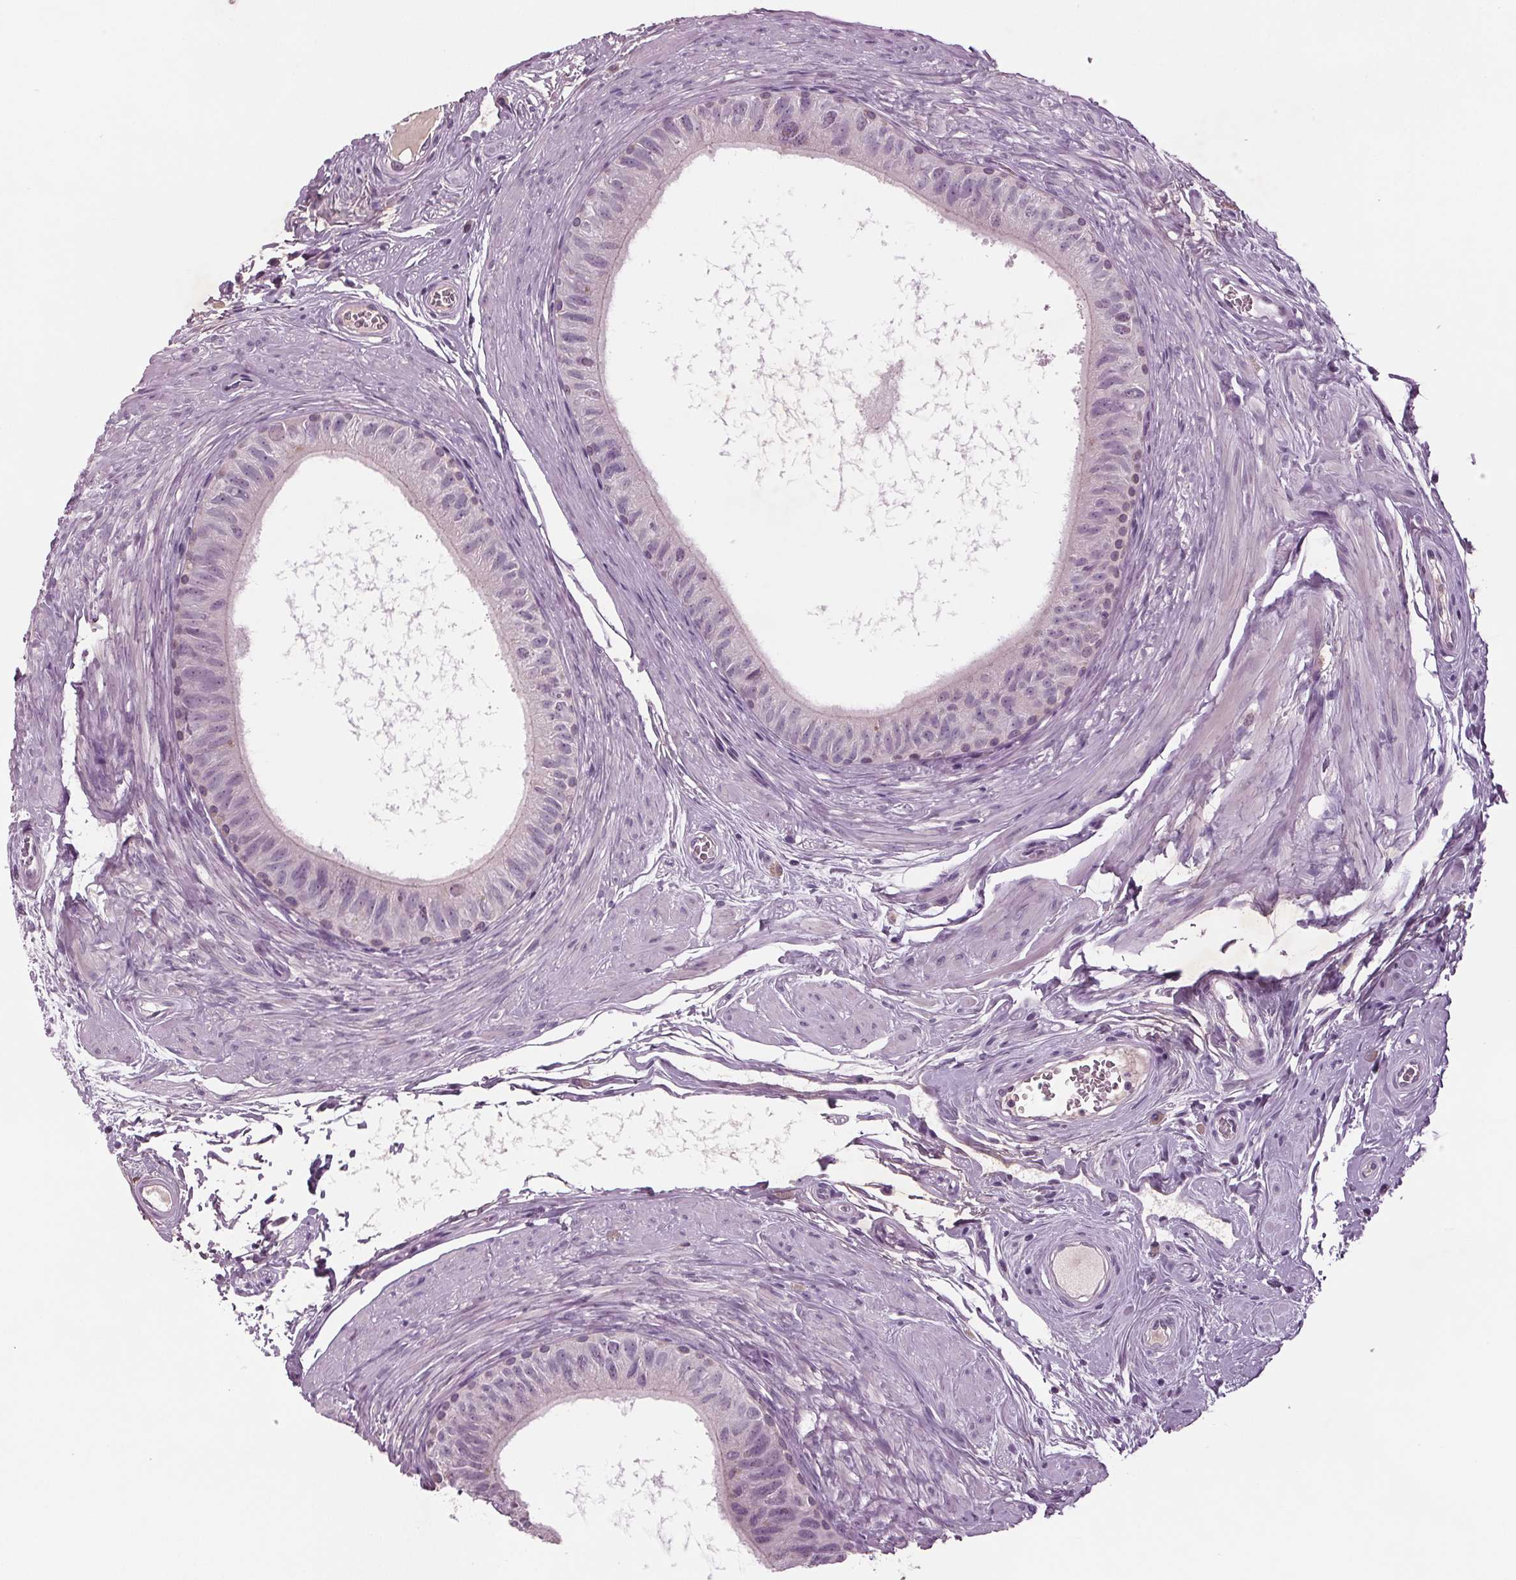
{"staining": {"intensity": "negative", "quantity": "none", "location": "none"}, "tissue": "epididymis", "cell_type": "Glandular cells", "image_type": "normal", "snomed": [{"axis": "morphology", "description": "Normal tissue, NOS"}, {"axis": "topography", "description": "Epididymis"}], "caption": "IHC histopathology image of benign human epididymis stained for a protein (brown), which reveals no expression in glandular cells.", "gene": "BHLHE22", "patient": {"sex": "male", "age": 36}}